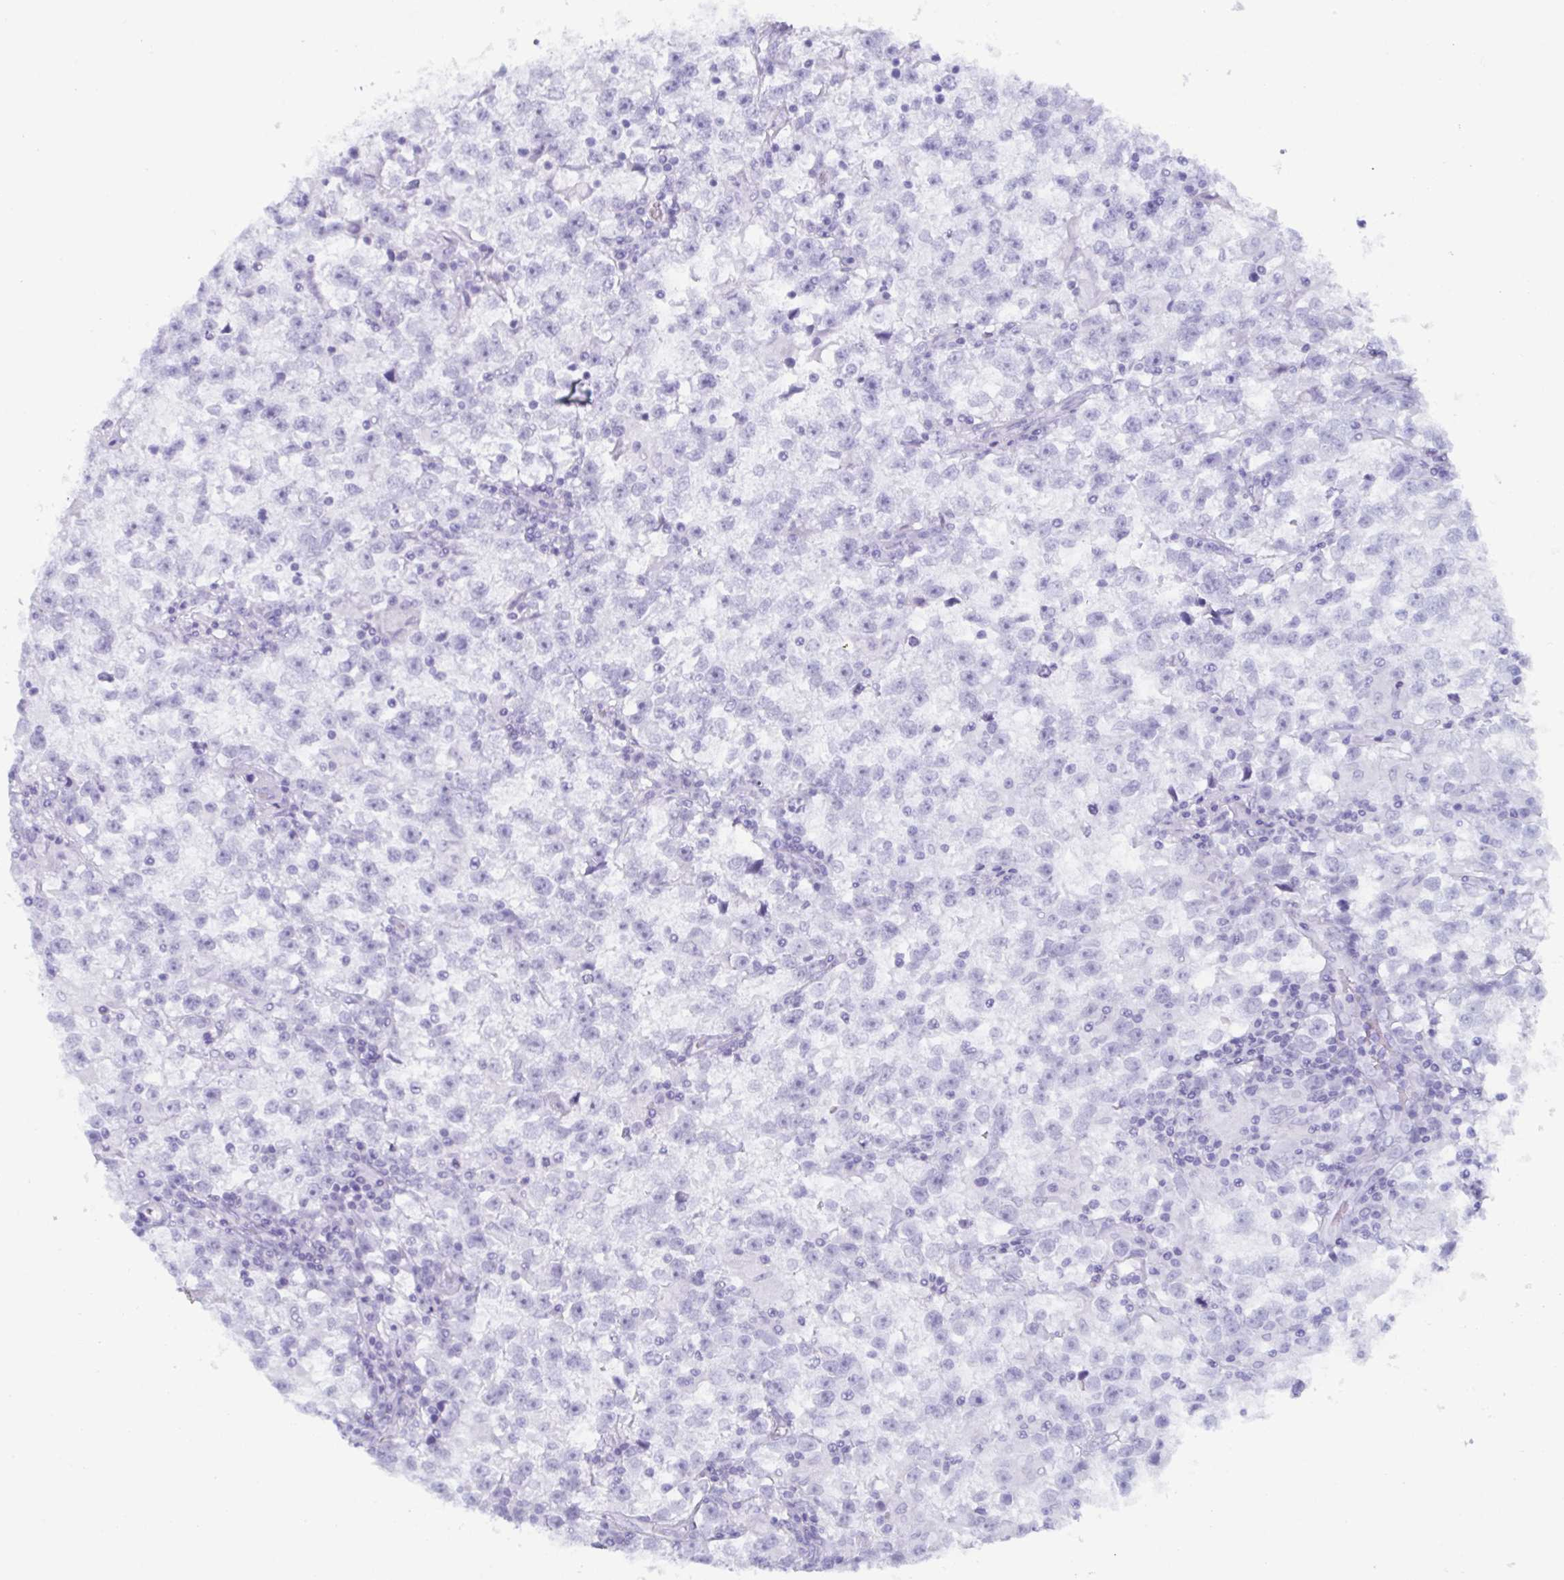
{"staining": {"intensity": "negative", "quantity": "none", "location": "none"}, "tissue": "testis cancer", "cell_type": "Tumor cells", "image_type": "cancer", "snomed": [{"axis": "morphology", "description": "Seminoma, NOS"}, {"axis": "topography", "description": "Testis"}], "caption": "DAB (3,3'-diaminobenzidine) immunohistochemical staining of testis cancer shows no significant expression in tumor cells.", "gene": "ZFP64", "patient": {"sex": "male", "age": 31}}